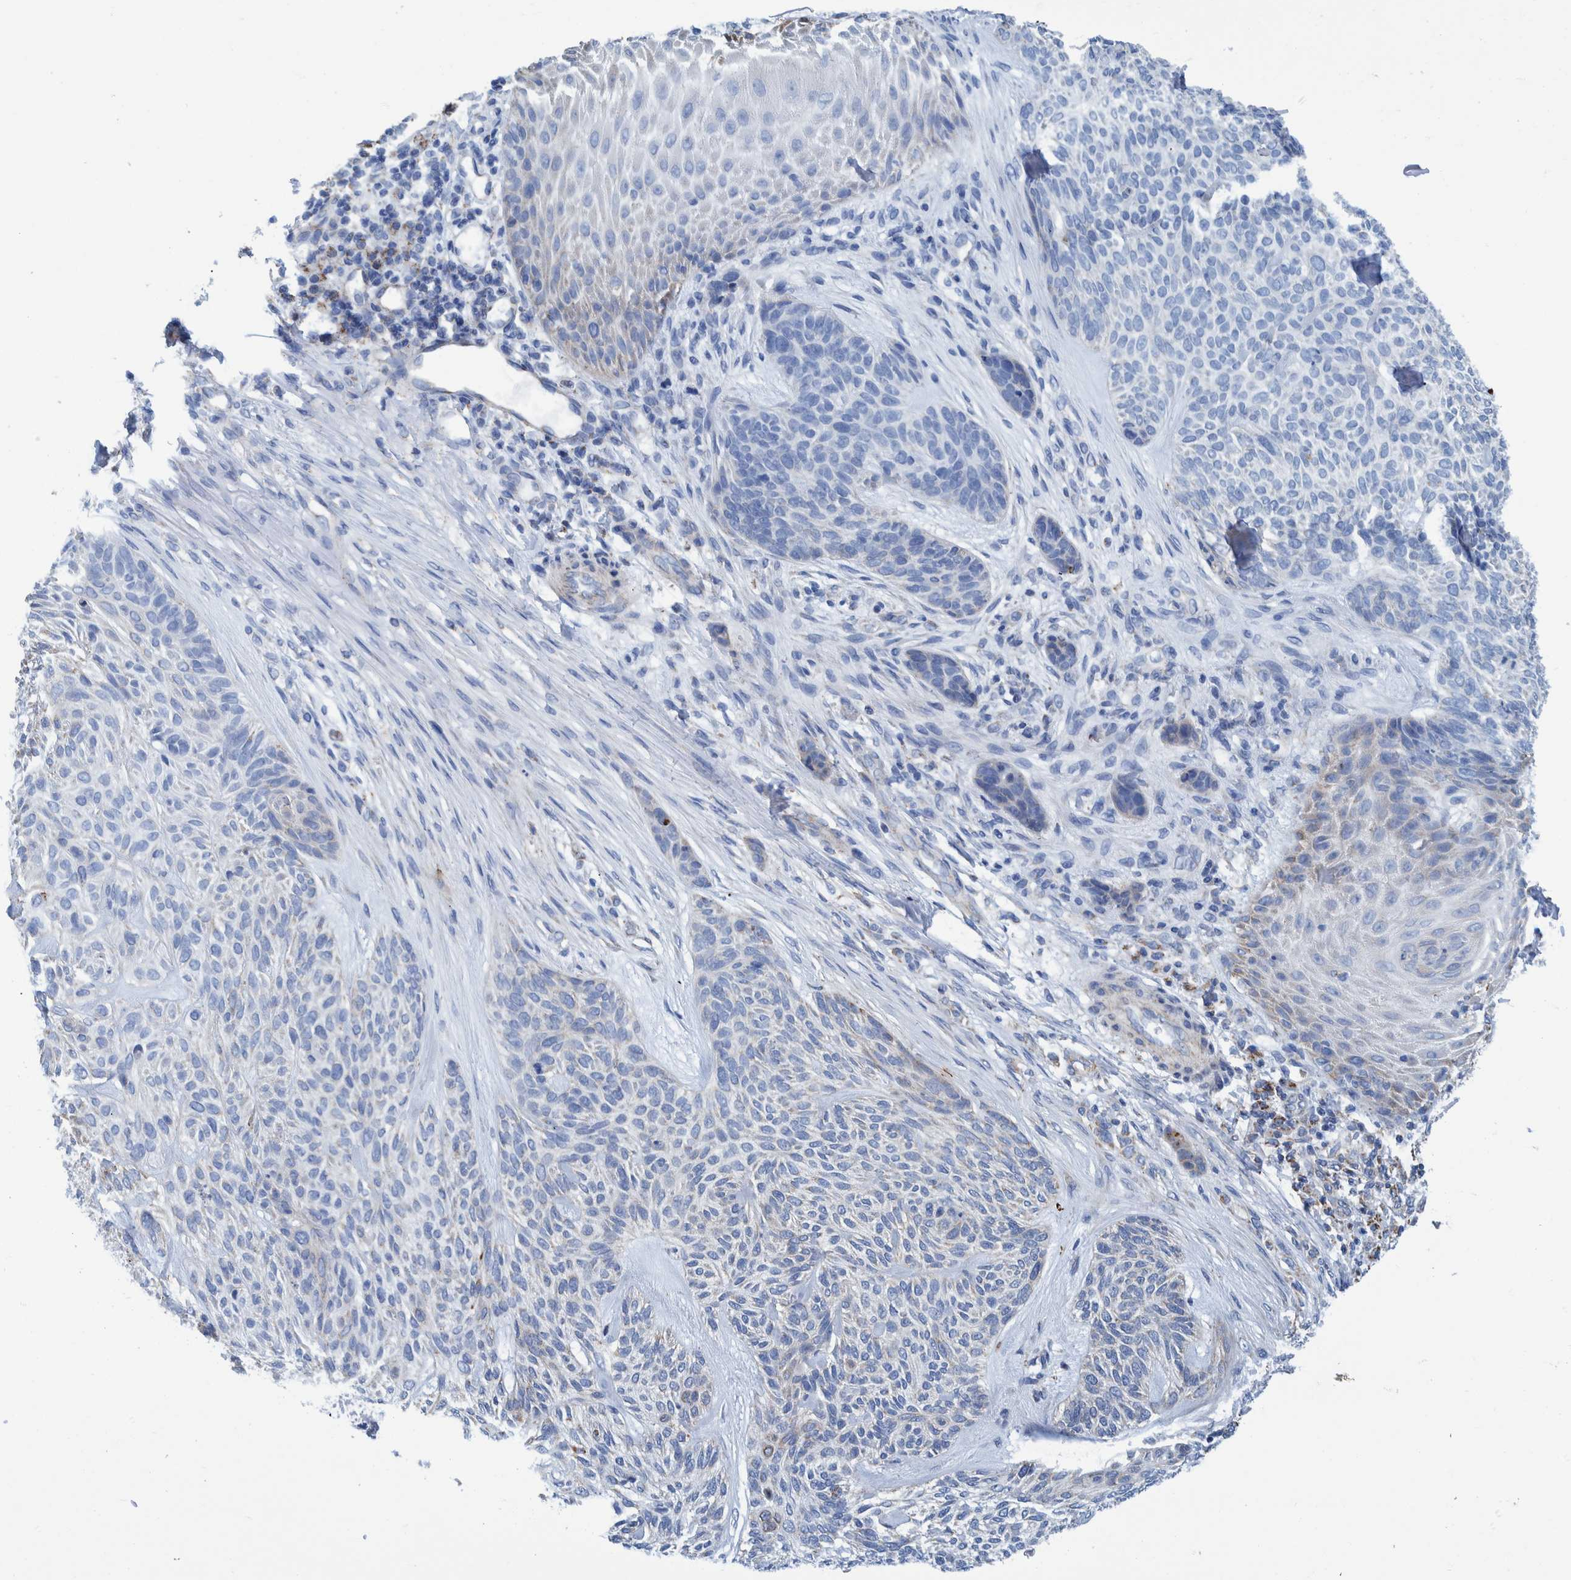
{"staining": {"intensity": "negative", "quantity": "none", "location": "none"}, "tissue": "skin cancer", "cell_type": "Tumor cells", "image_type": "cancer", "snomed": [{"axis": "morphology", "description": "Basal cell carcinoma"}, {"axis": "topography", "description": "Skin"}], "caption": "Basal cell carcinoma (skin) stained for a protein using immunohistochemistry exhibits no staining tumor cells.", "gene": "BZW2", "patient": {"sex": "male", "age": 55}}